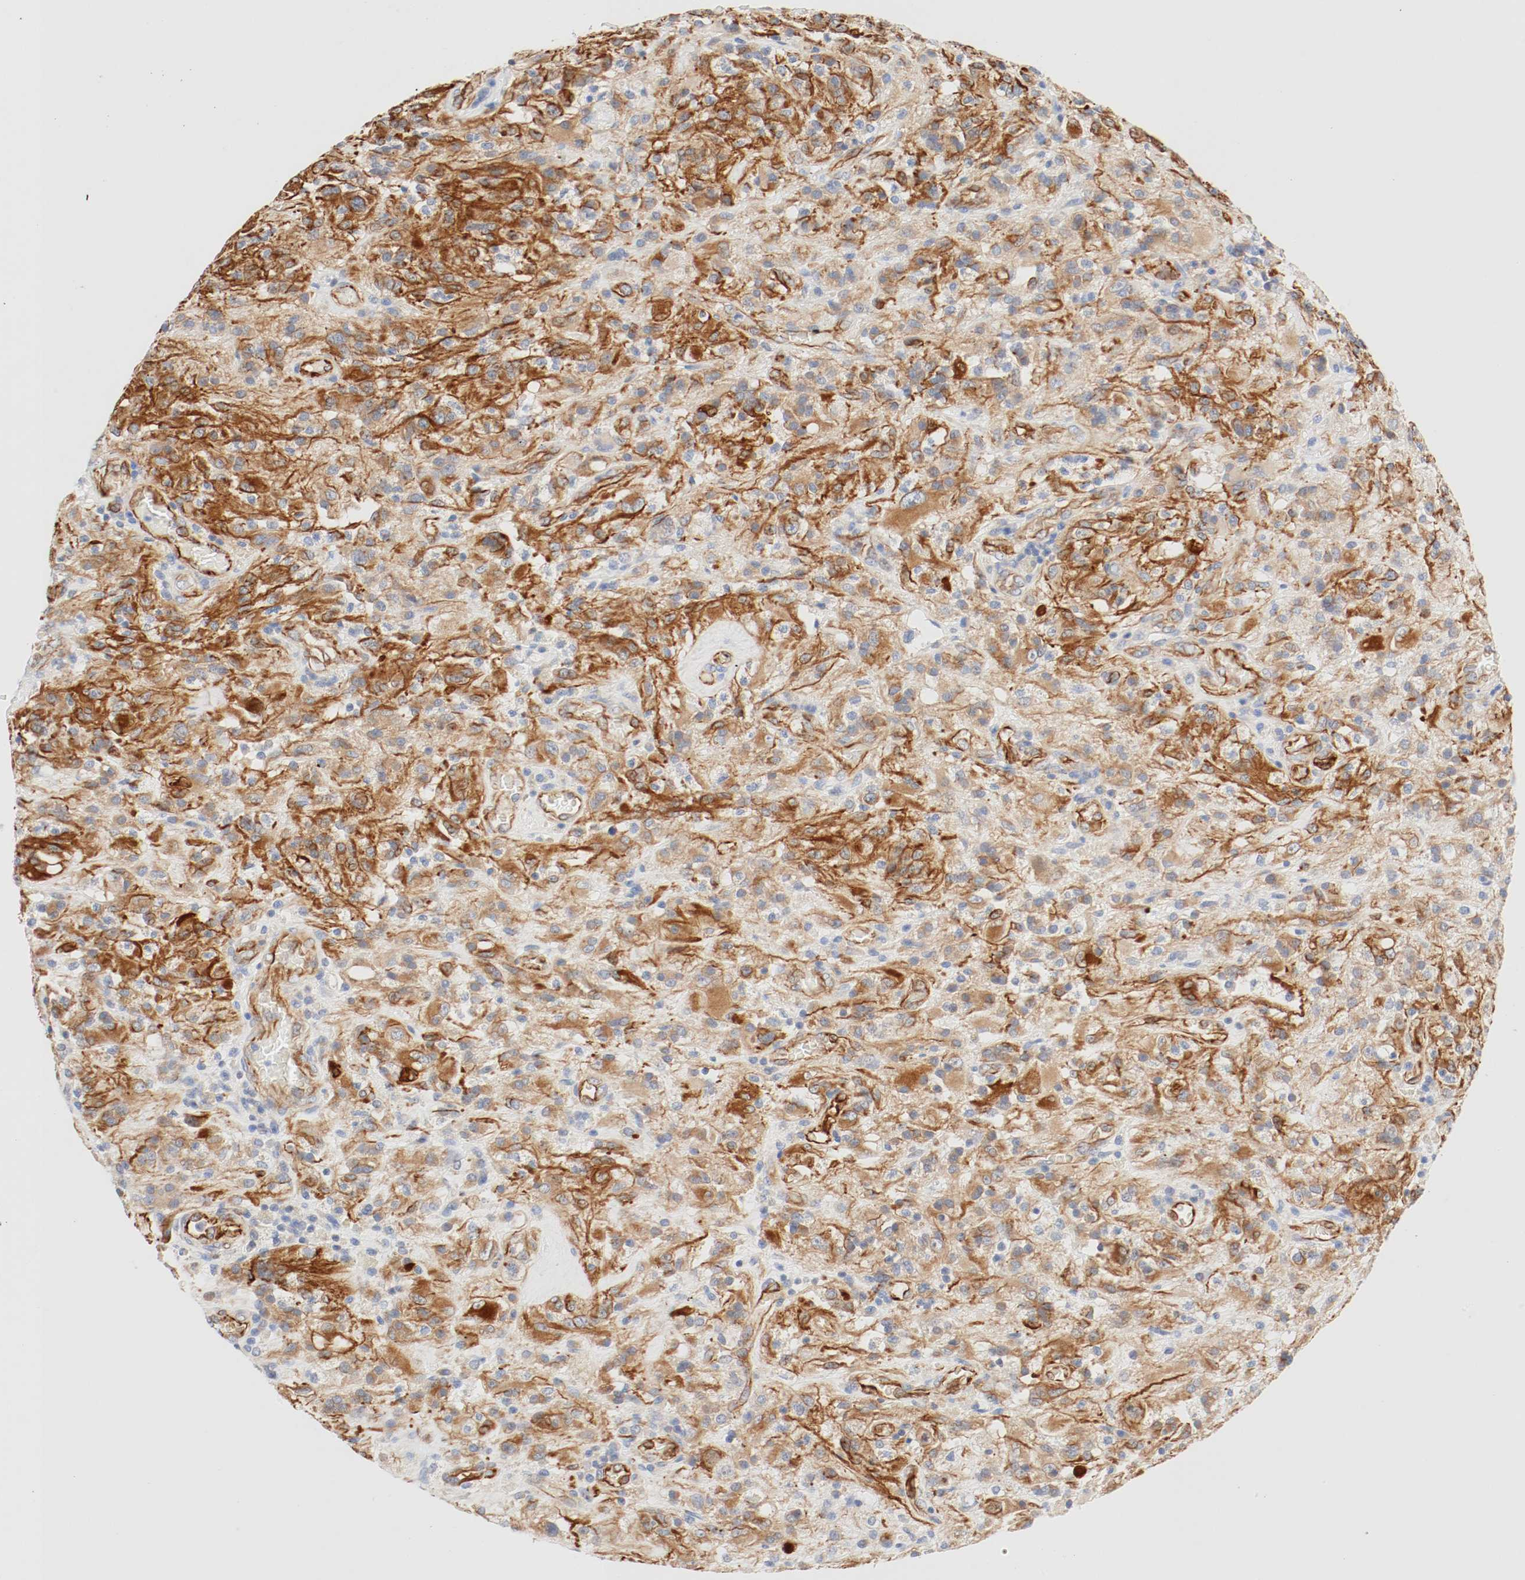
{"staining": {"intensity": "moderate", "quantity": "25%-75%", "location": "cytoplasmic/membranous"}, "tissue": "glioma", "cell_type": "Tumor cells", "image_type": "cancer", "snomed": [{"axis": "morphology", "description": "Normal tissue, NOS"}, {"axis": "morphology", "description": "Glioma, malignant, High grade"}, {"axis": "topography", "description": "Cerebral cortex"}], "caption": "Human glioma stained with a protein marker shows moderate staining in tumor cells.", "gene": "GIT1", "patient": {"sex": "male", "age": 56}}